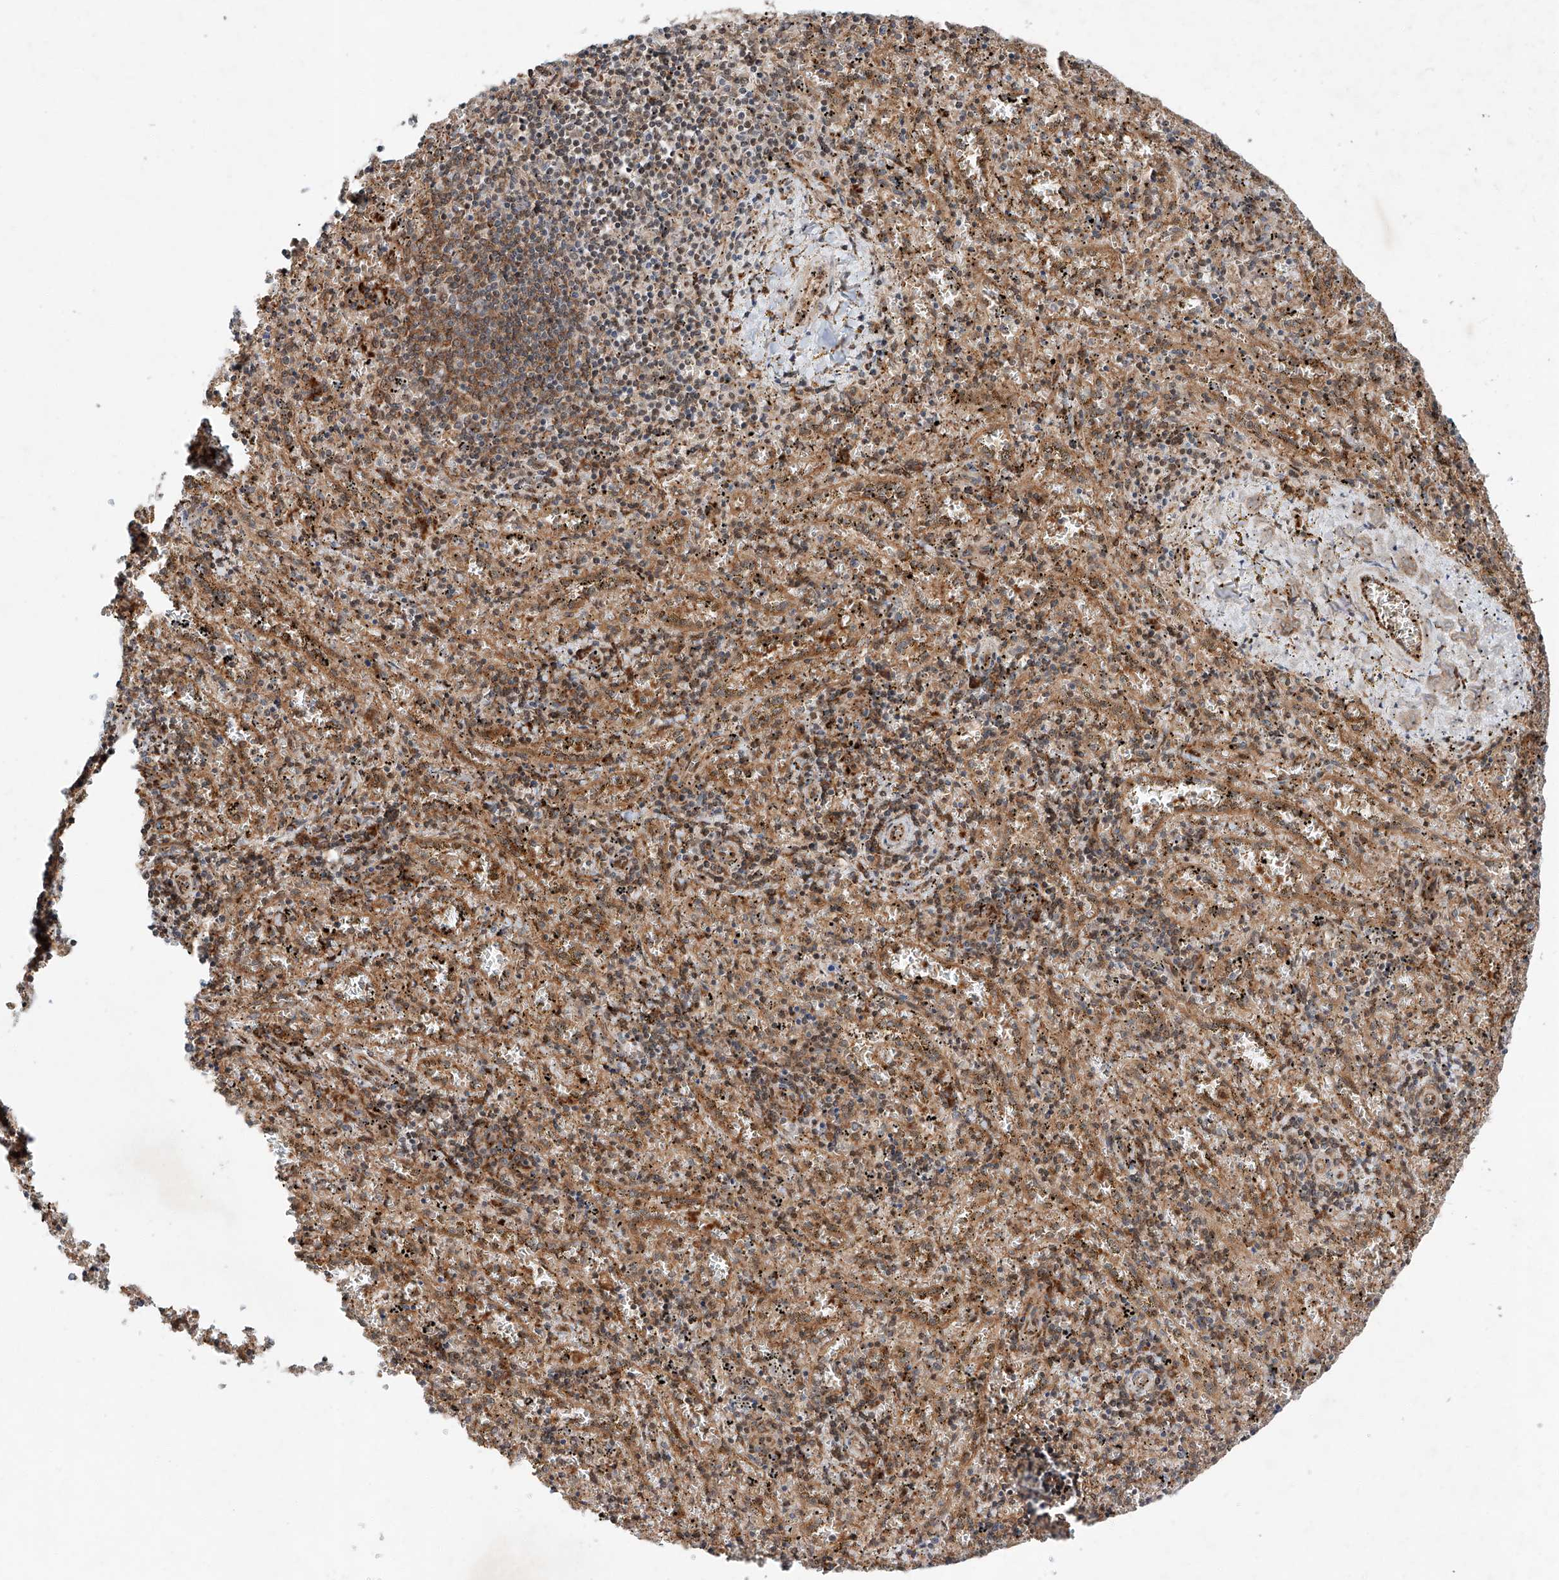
{"staining": {"intensity": "moderate", "quantity": "25%-75%", "location": "cytoplasmic/membranous"}, "tissue": "spleen", "cell_type": "Cells in red pulp", "image_type": "normal", "snomed": [{"axis": "morphology", "description": "Normal tissue, NOS"}, {"axis": "topography", "description": "Spleen"}], "caption": "High-power microscopy captured an immunohistochemistry (IHC) image of benign spleen, revealing moderate cytoplasmic/membranous positivity in approximately 25%-75% of cells in red pulp.", "gene": "ZFP28", "patient": {"sex": "male", "age": 11}}